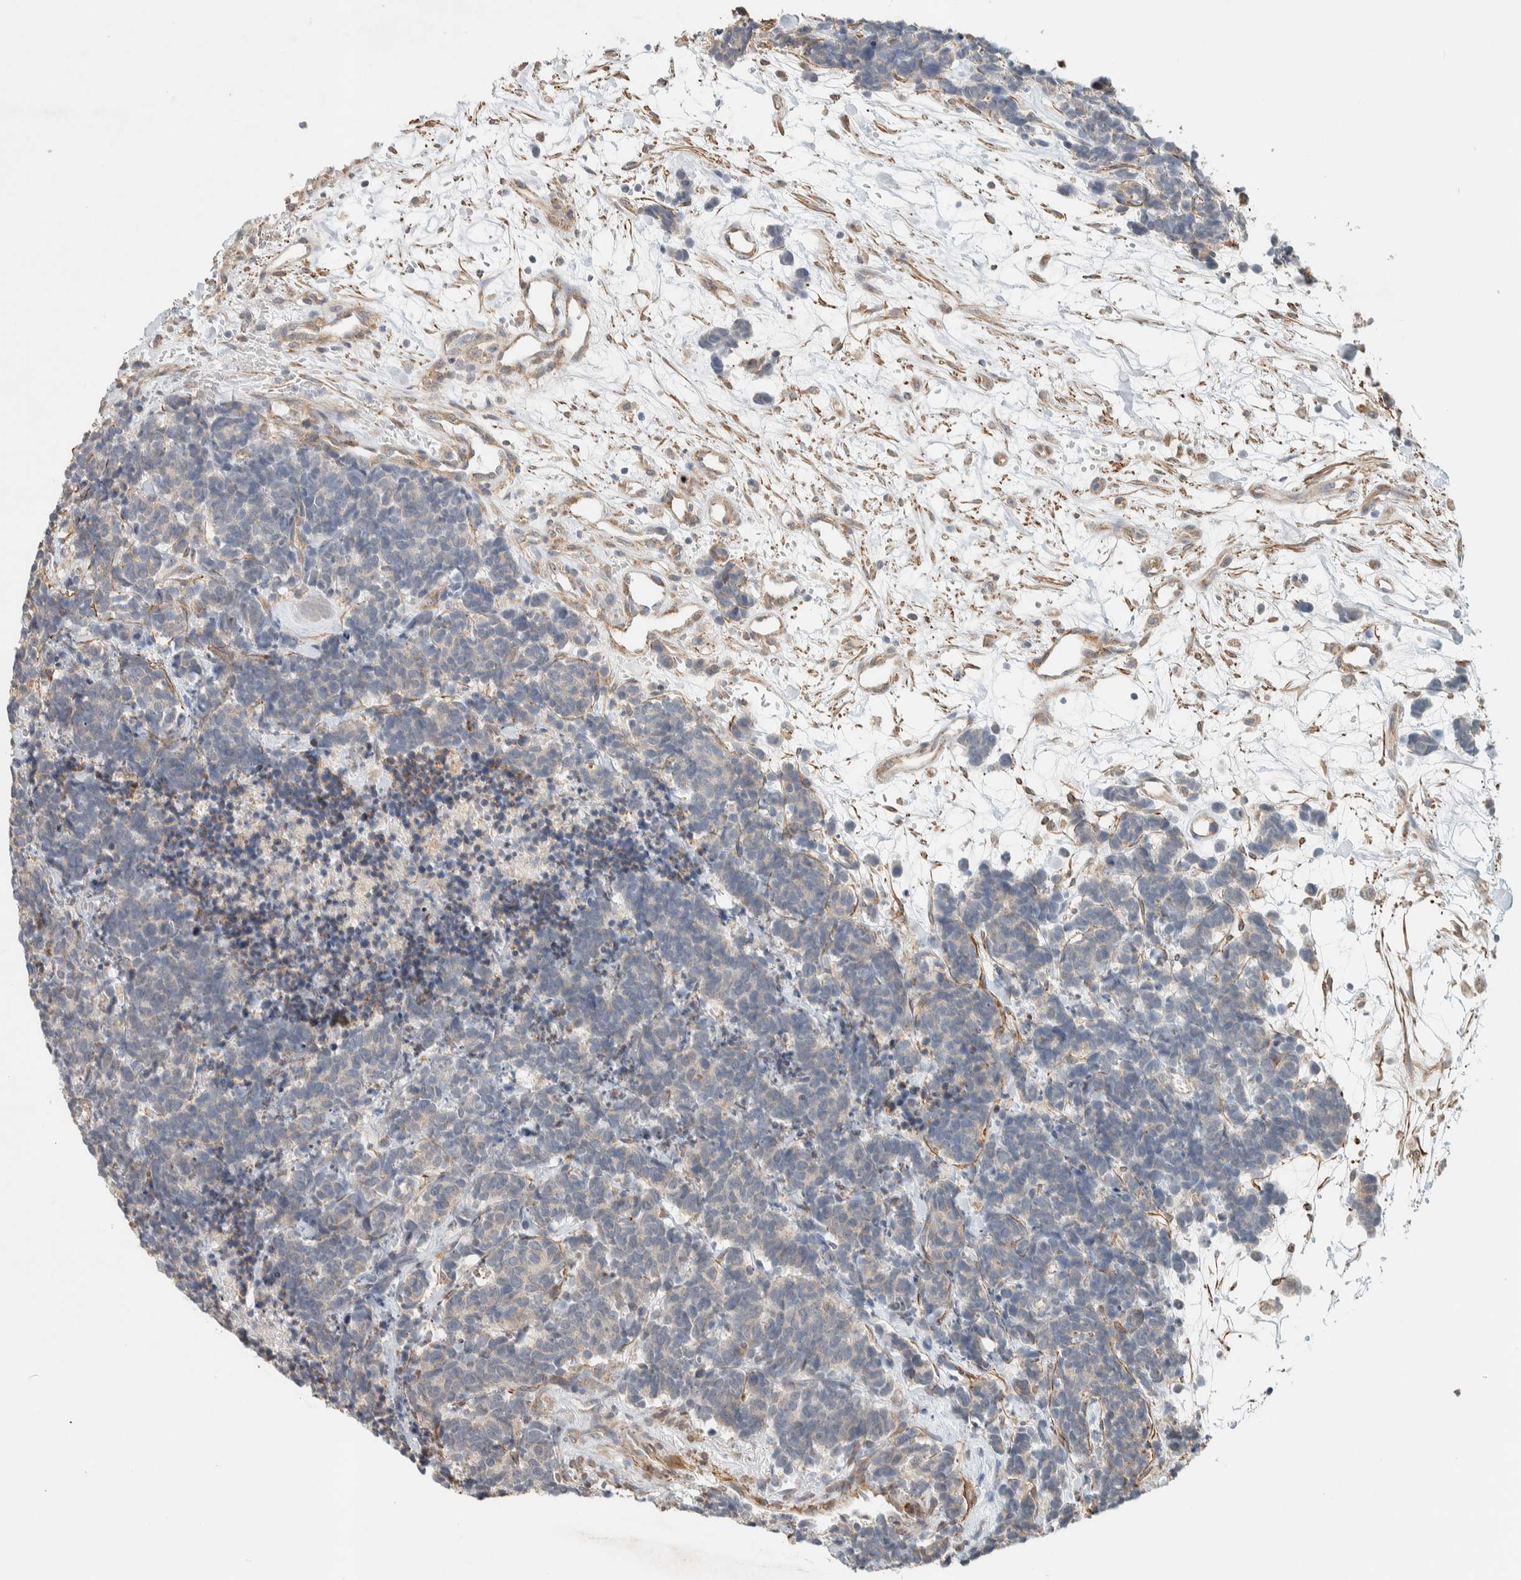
{"staining": {"intensity": "negative", "quantity": "none", "location": "none"}, "tissue": "carcinoid", "cell_type": "Tumor cells", "image_type": "cancer", "snomed": [{"axis": "morphology", "description": "Carcinoma, NOS"}, {"axis": "morphology", "description": "Carcinoid, malignant, NOS"}, {"axis": "topography", "description": "Urinary bladder"}], "caption": "Immunohistochemistry (IHC) photomicrograph of neoplastic tissue: carcinoid stained with DAB (3,3'-diaminobenzidine) demonstrates no significant protein positivity in tumor cells.", "gene": "KLHL40", "patient": {"sex": "male", "age": 57}}